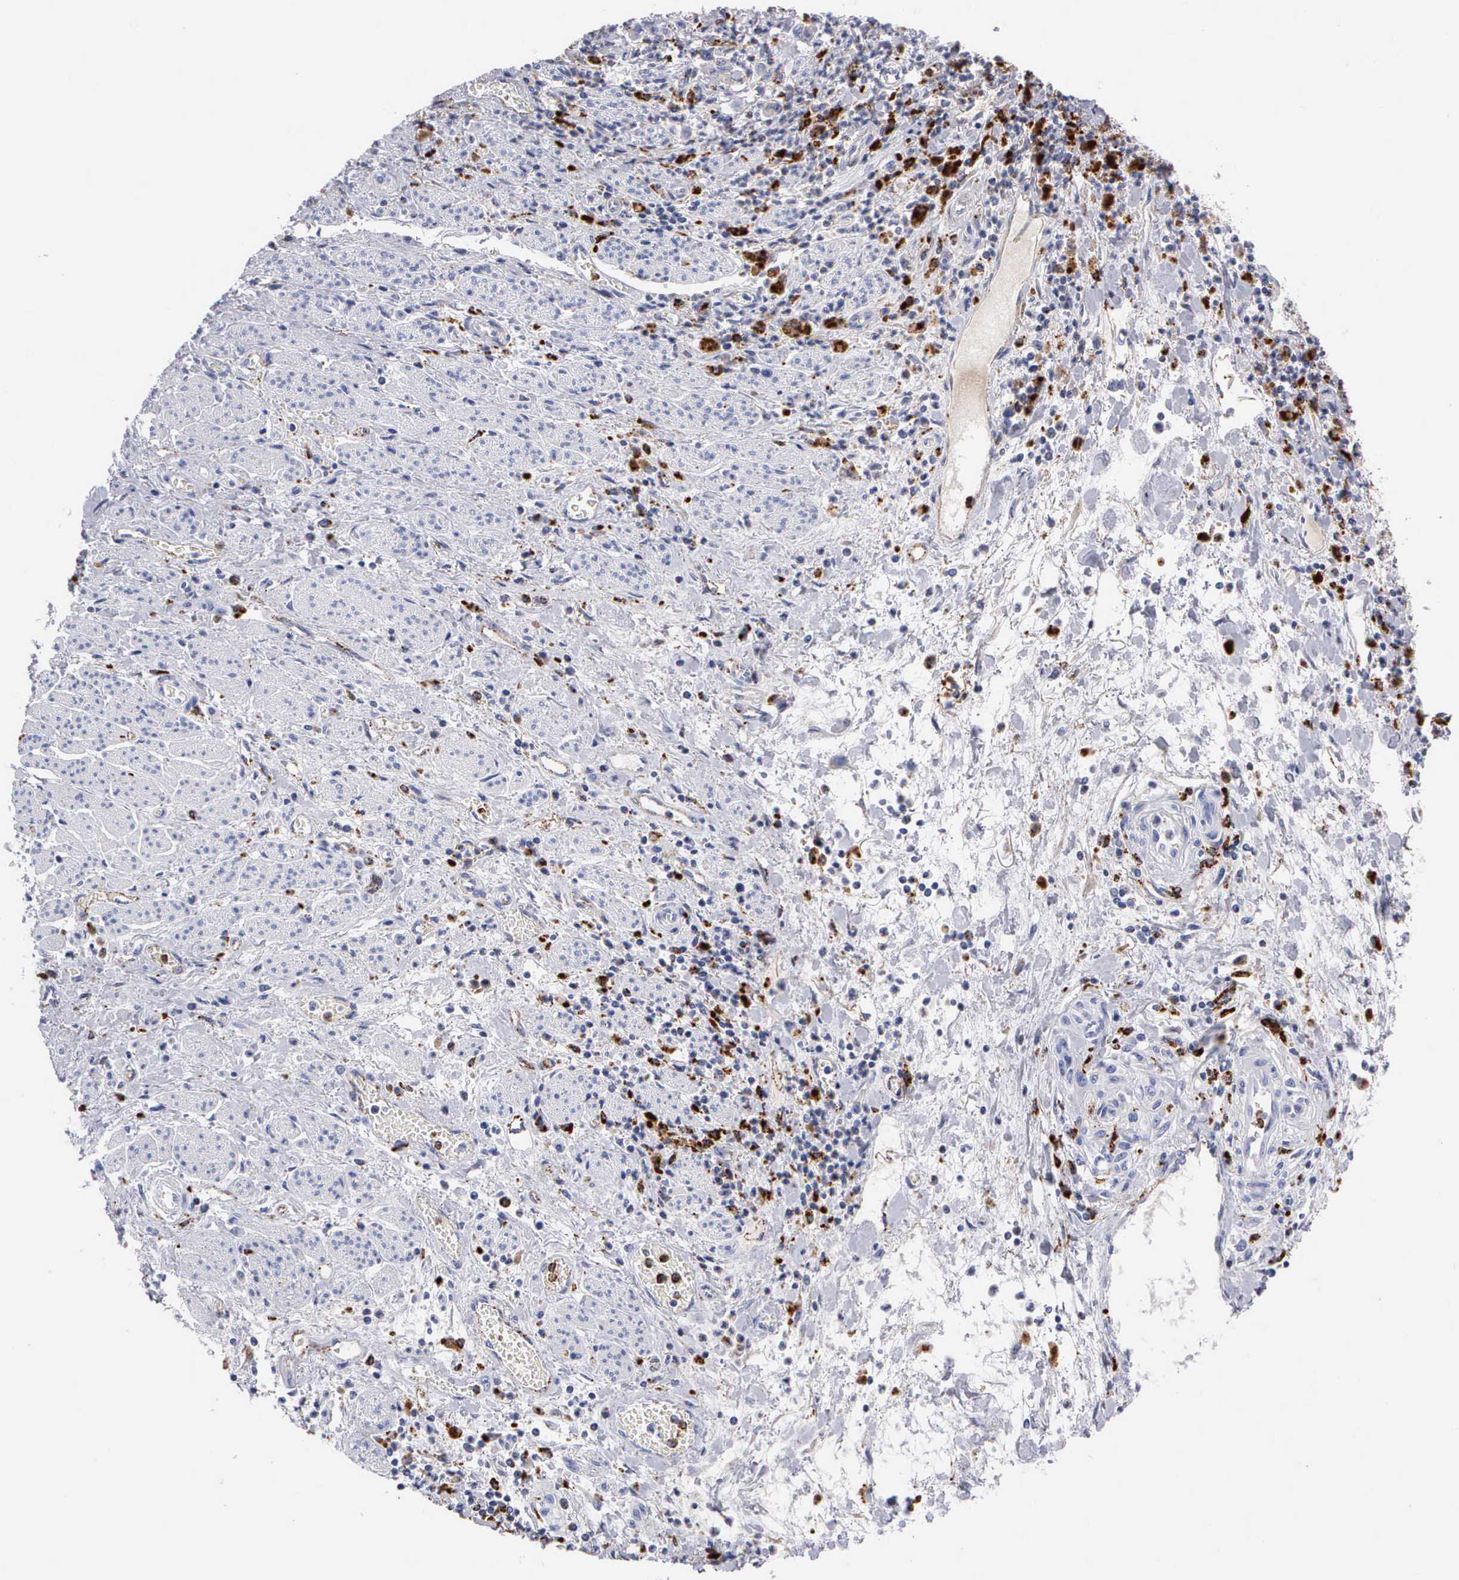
{"staining": {"intensity": "moderate", "quantity": "<25%", "location": "cytoplasmic/membranous"}, "tissue": "stomach cancer", "cell_type": "Tumor cells", "image_type": "cancer", "snomed": [{"axis": "morphology", "description": "Adenocarcinoma, NOS"}, {"axis": "topography", "description": "Stomach"}], "caption": "Stomach adenocarcinoma stained with DAB (3,3'-diaminobenzidine) IHC reveals low levels of moderate cytoplasmic/membranous staining in approximately <25% of tumor cells.", "gene": "CTSH", "patient": {"sex": "female", "age": 76}}